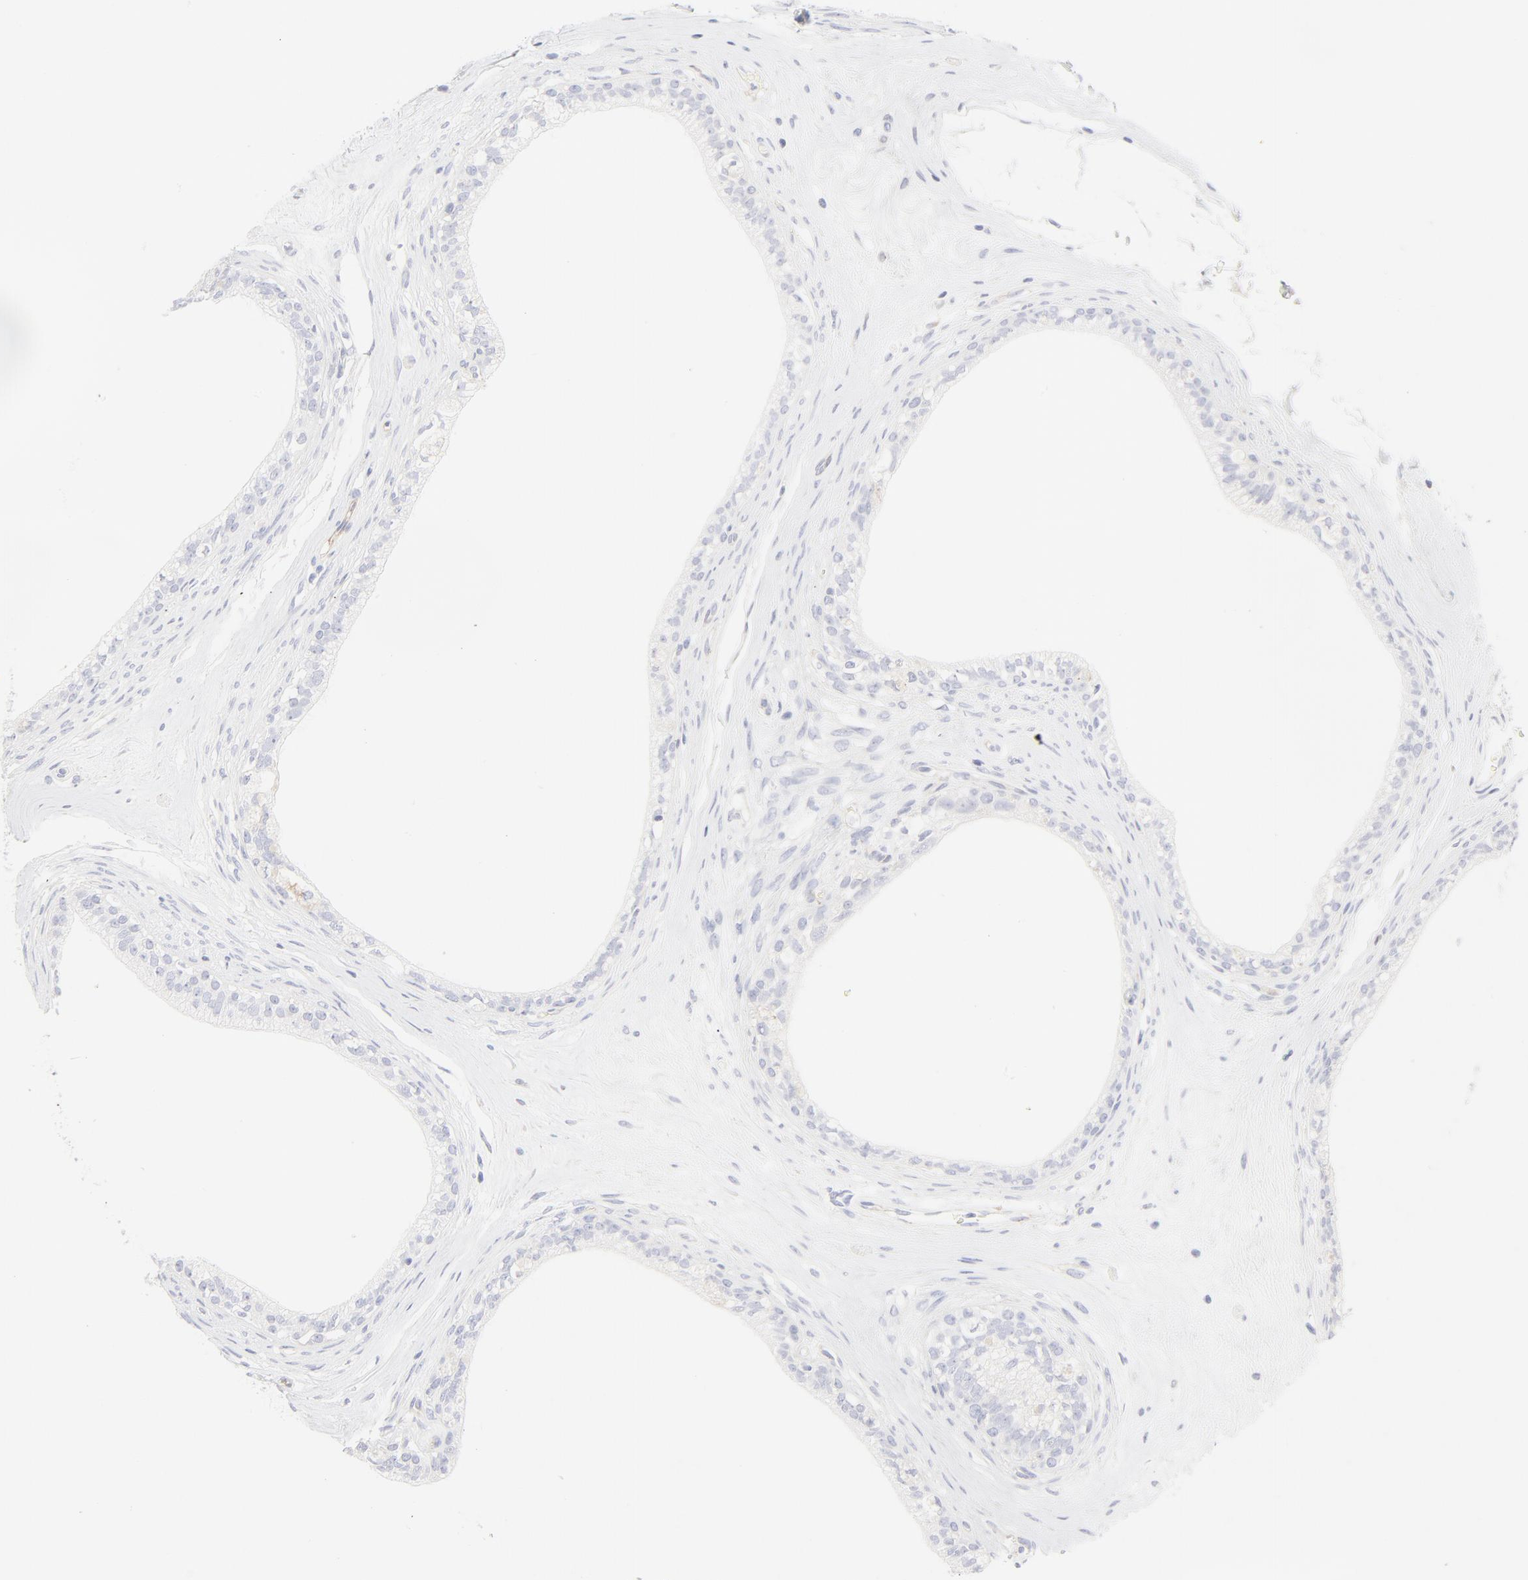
{"staining": {"intensity": "negative", "quantity": "none", "location": "none"}, "tissue": "epididymis", "cell_type": "Glandular cells", "image_type": "normal", "snomed": [{"axis": "morphology", "description": "Normal tissue, NOS"}, {"axis": "morphology", "description": "Inflammation, NOS"}, {"axis": "topography", "description": "Epididymis"}], "caption": "An immunohistochemistry micrograph of normal epididymis is shown. There is no staining in glandular cells of epididymis.", "gene": "ITGA5", "patient": {"sex": "male", "age": 84}}